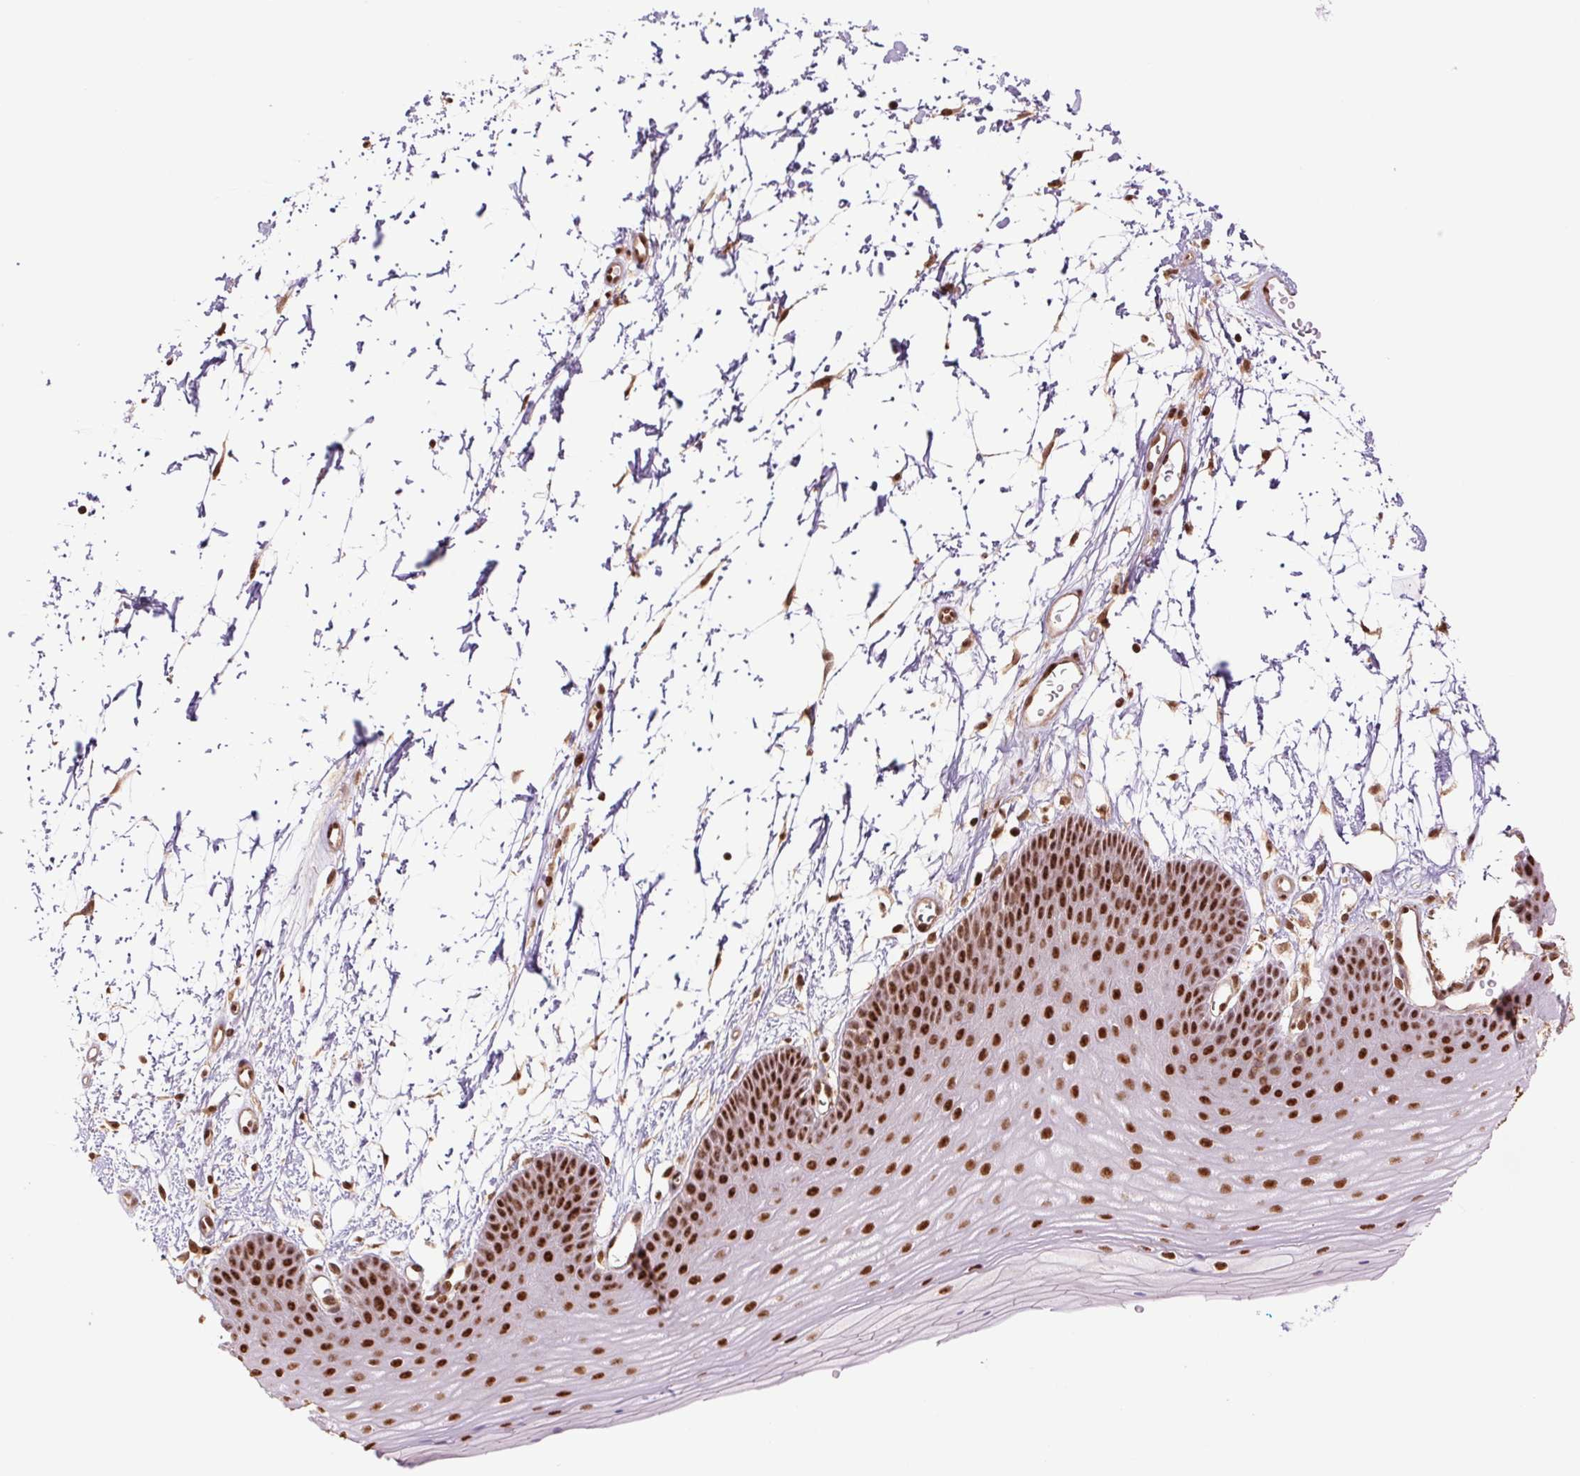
{"staining": {"intensity": "strong", "quantity": ">75%", "location": "nuclear"}, "tissue": "skin", "cell_type": "Epidermal cells", "image_type": "normal", "snomed": [{"axis": "morphology", "description": "Normal tissue, NOS"}, {"axis": "topography", "description": "Anal"}], "caption": "The photomicrograph displays staining of normal skin, revealing strong nuclear protein expression (brown color) within epidermal cells.", "gene": "CWC25", "patient": {"sex": "male", "age": 53}}